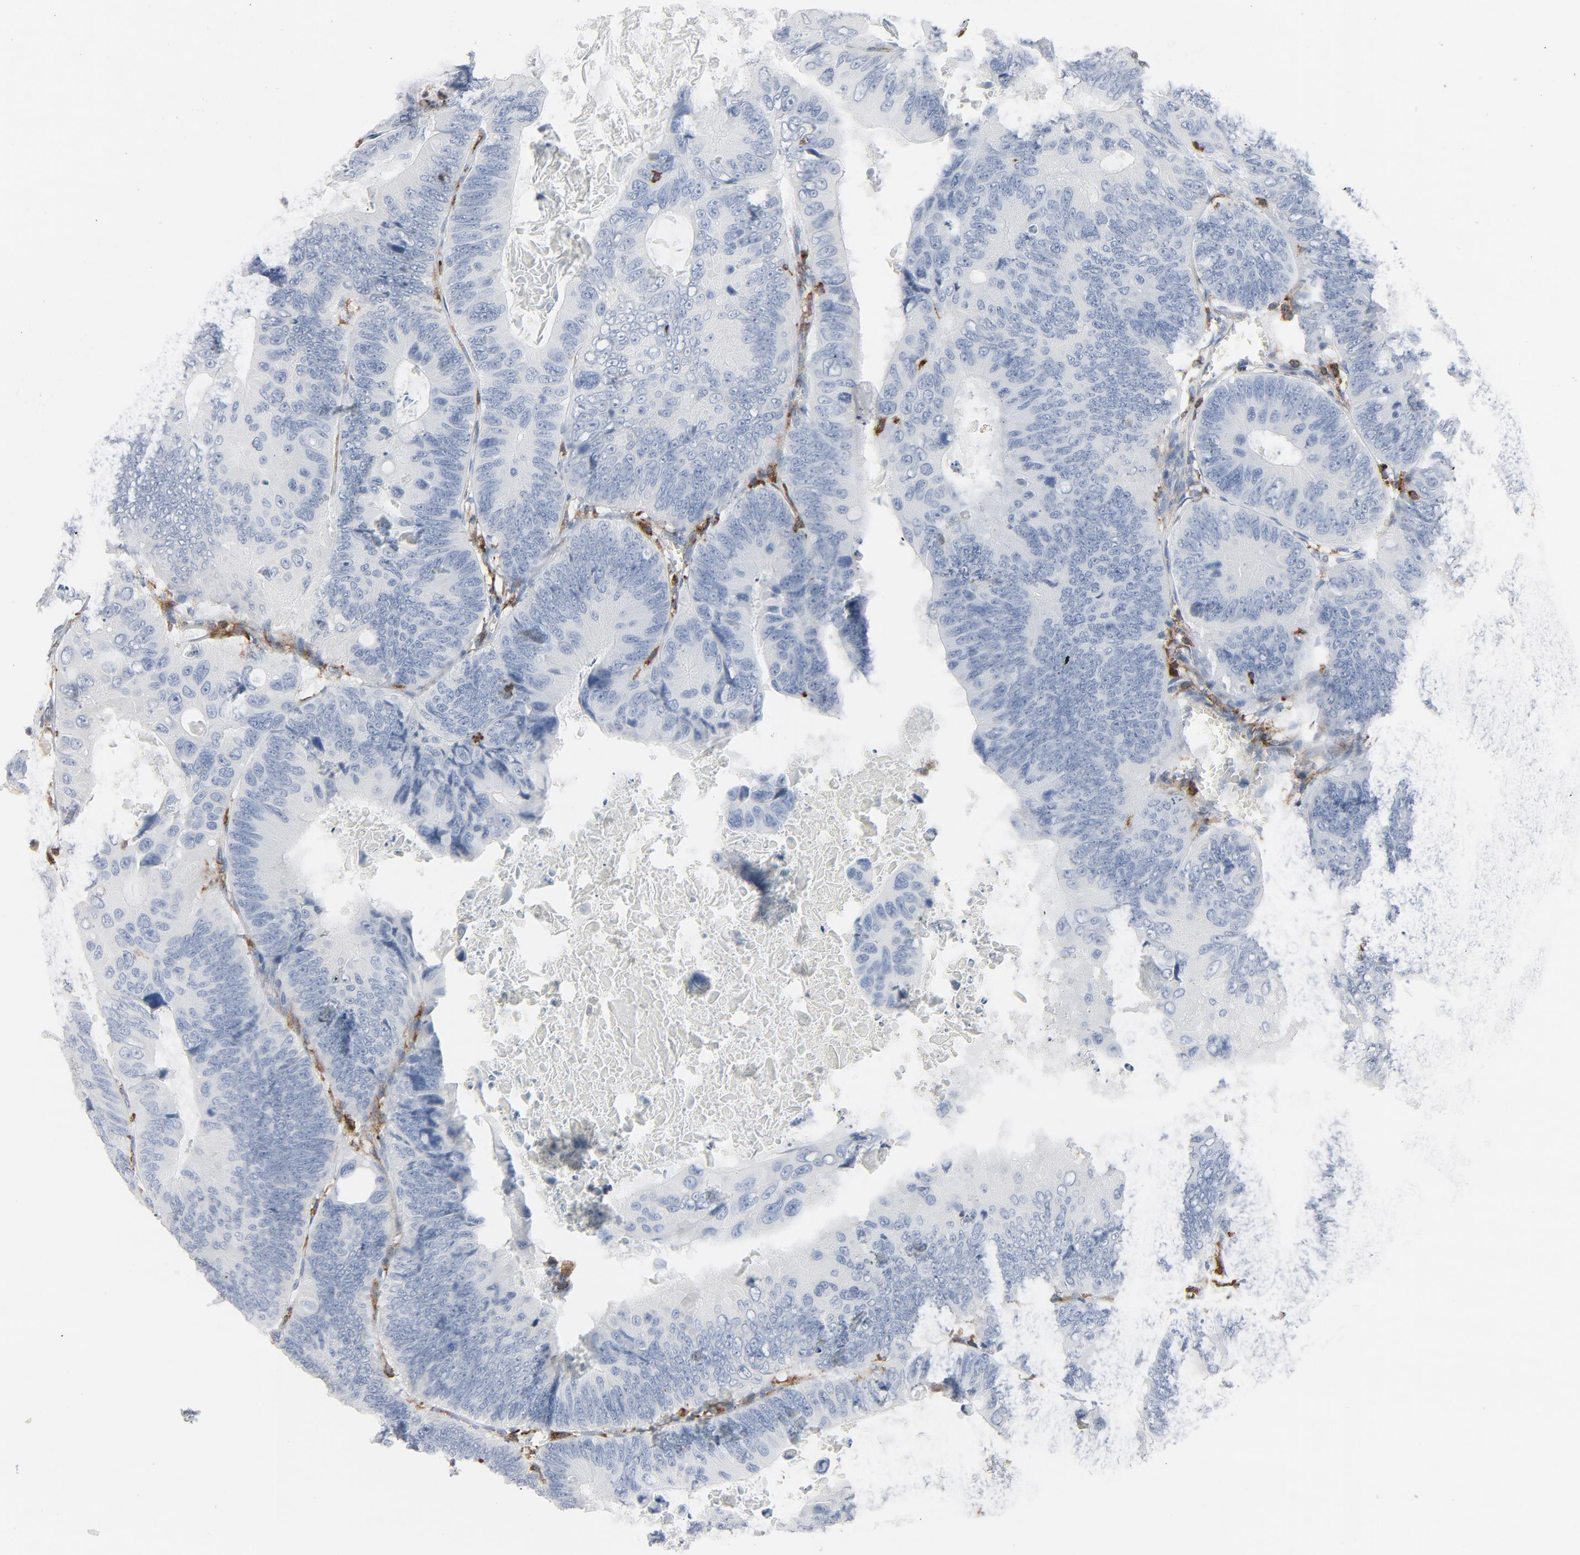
{"staining": {"intensity": "negative", "quantity": "none", "location": "none"}, "tissue": "colorectal cancer", "cell_type": "Tumor cells", "image_type": "cancer", "snomed": [{"axis": "morphology", "description": "Adenocarcinoma, NOS"}, {"axis": "topography", "description": "Colon"}], "caption": "This is an immunohistochemistry photomicrograph of colorectal cancer (adenocarcinoma). There is no expression in tumor cells.", "gene": "LCP2", "patient": {"sex": "female", "age": 55}}